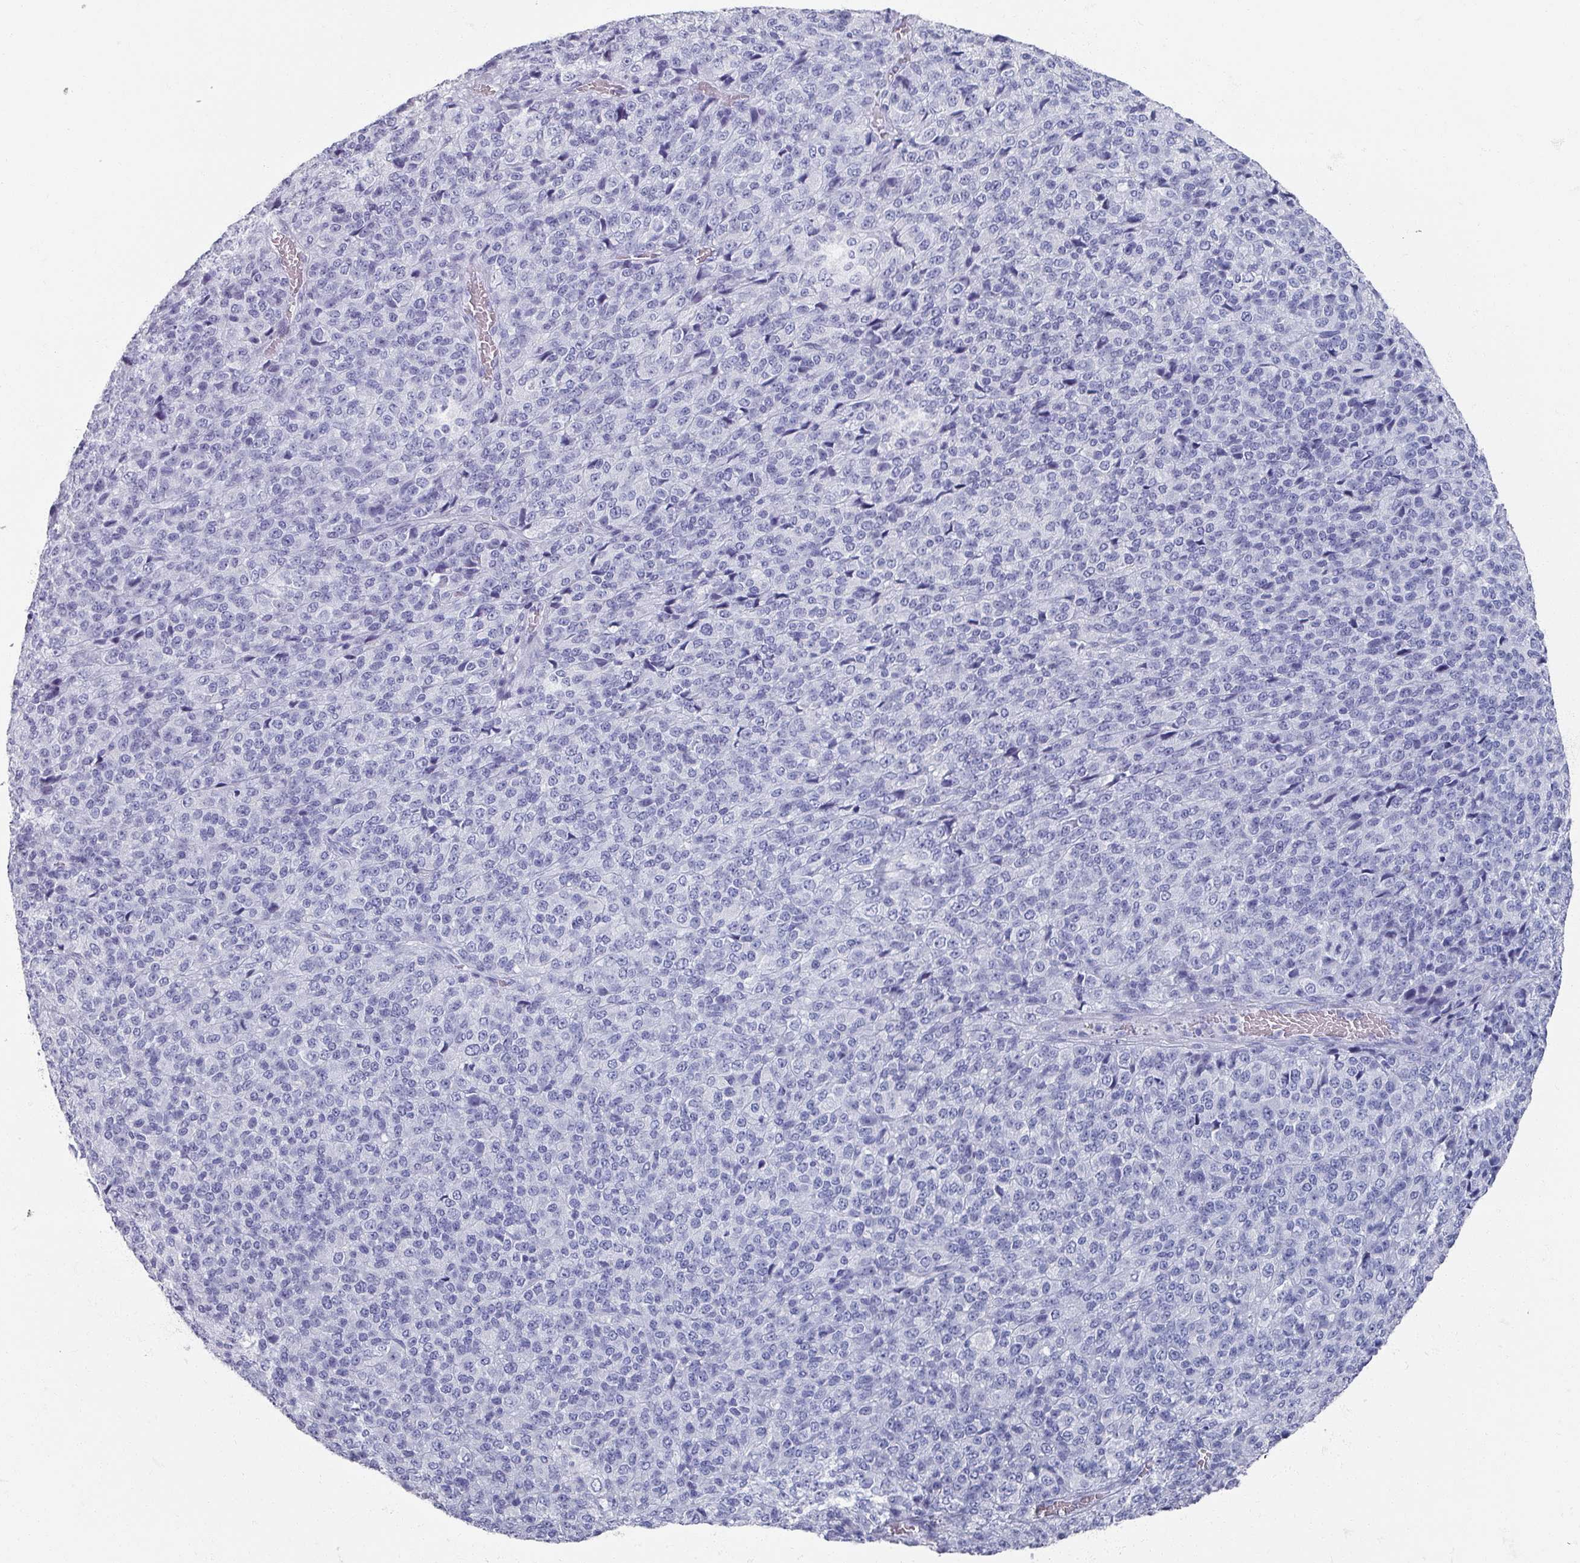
{"staining": {"intensity": "negative", "quantity": "none", "location": "none"}, "tissue": "melanoma", "cell_type": "Tumor cells", "image_type": "cancer", "snomed": [{"axis": "morphology", "description": "Malignant melanoma, Metastatic site"}, {"axis": "topography", "description": "Brain"}], "caption": "Immunohistochemical staining of human malignant melanoma (metastatic site) reveals no significant expression in tumor cells.", "gene": "OMG", "patient": {"sex": "female", "age": 56}}